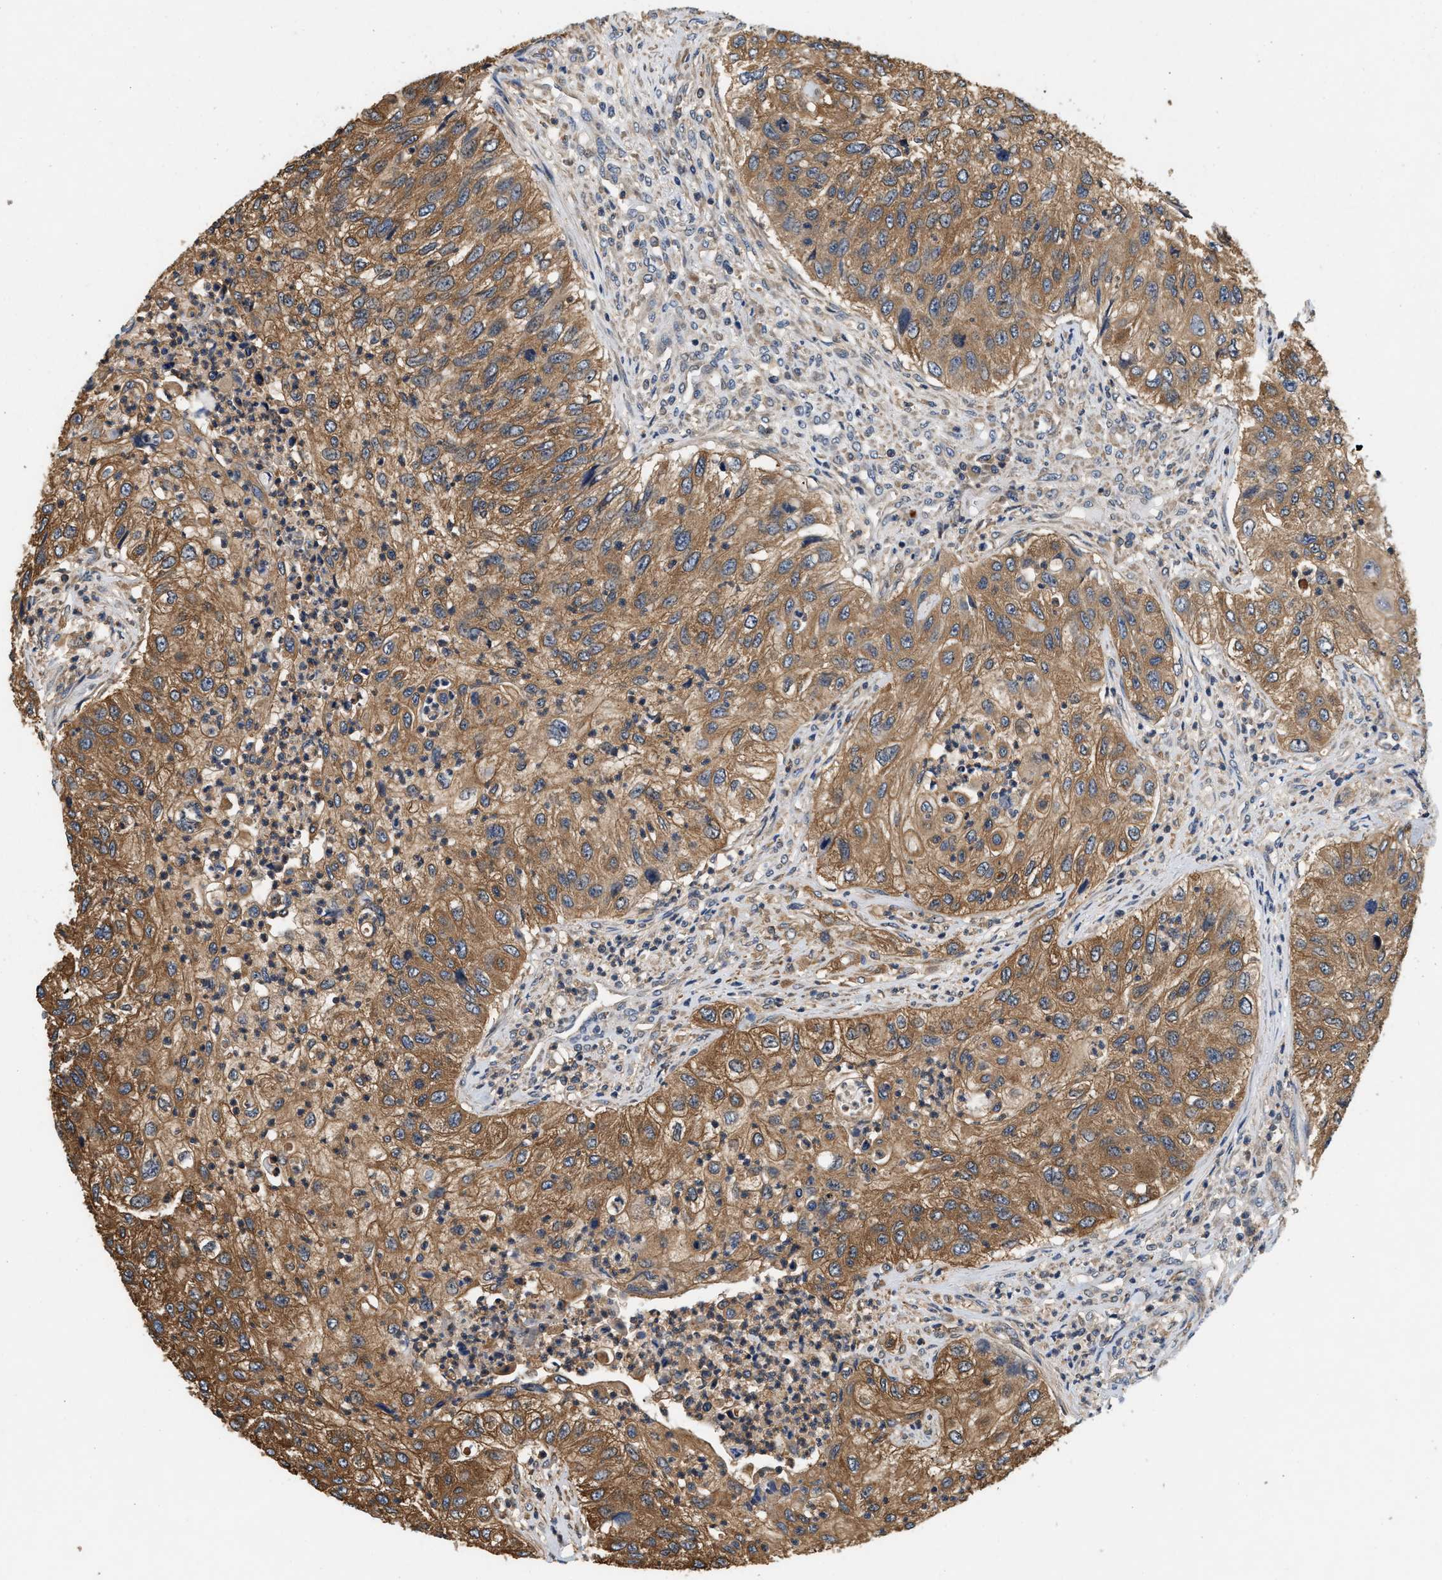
{"staining": {"intensity": "moderate", "quantity": ">75%", "location": "cytoplasmic/membranous"}, "tissue": "urothelial cancer", "cell_type": "Tumor cells", "image_type": "cancer", "snomed": [{"axis": "morphology", "description": "Urothelial carcinoma, High grade"}, {"axis": "topography", "description": "Urinary bladder"}], "caption": "A high-resolution image shows IHC staining of urothelial carcinoma (high-grade), which reveals moderate cytoplasmic/membranous positivity in about >75% of tumor cells. (DAB IHC with brightfield microscopy, high magnification).", "gene": "FAM78A", "patient": {"sex": "female", "age": 60}}